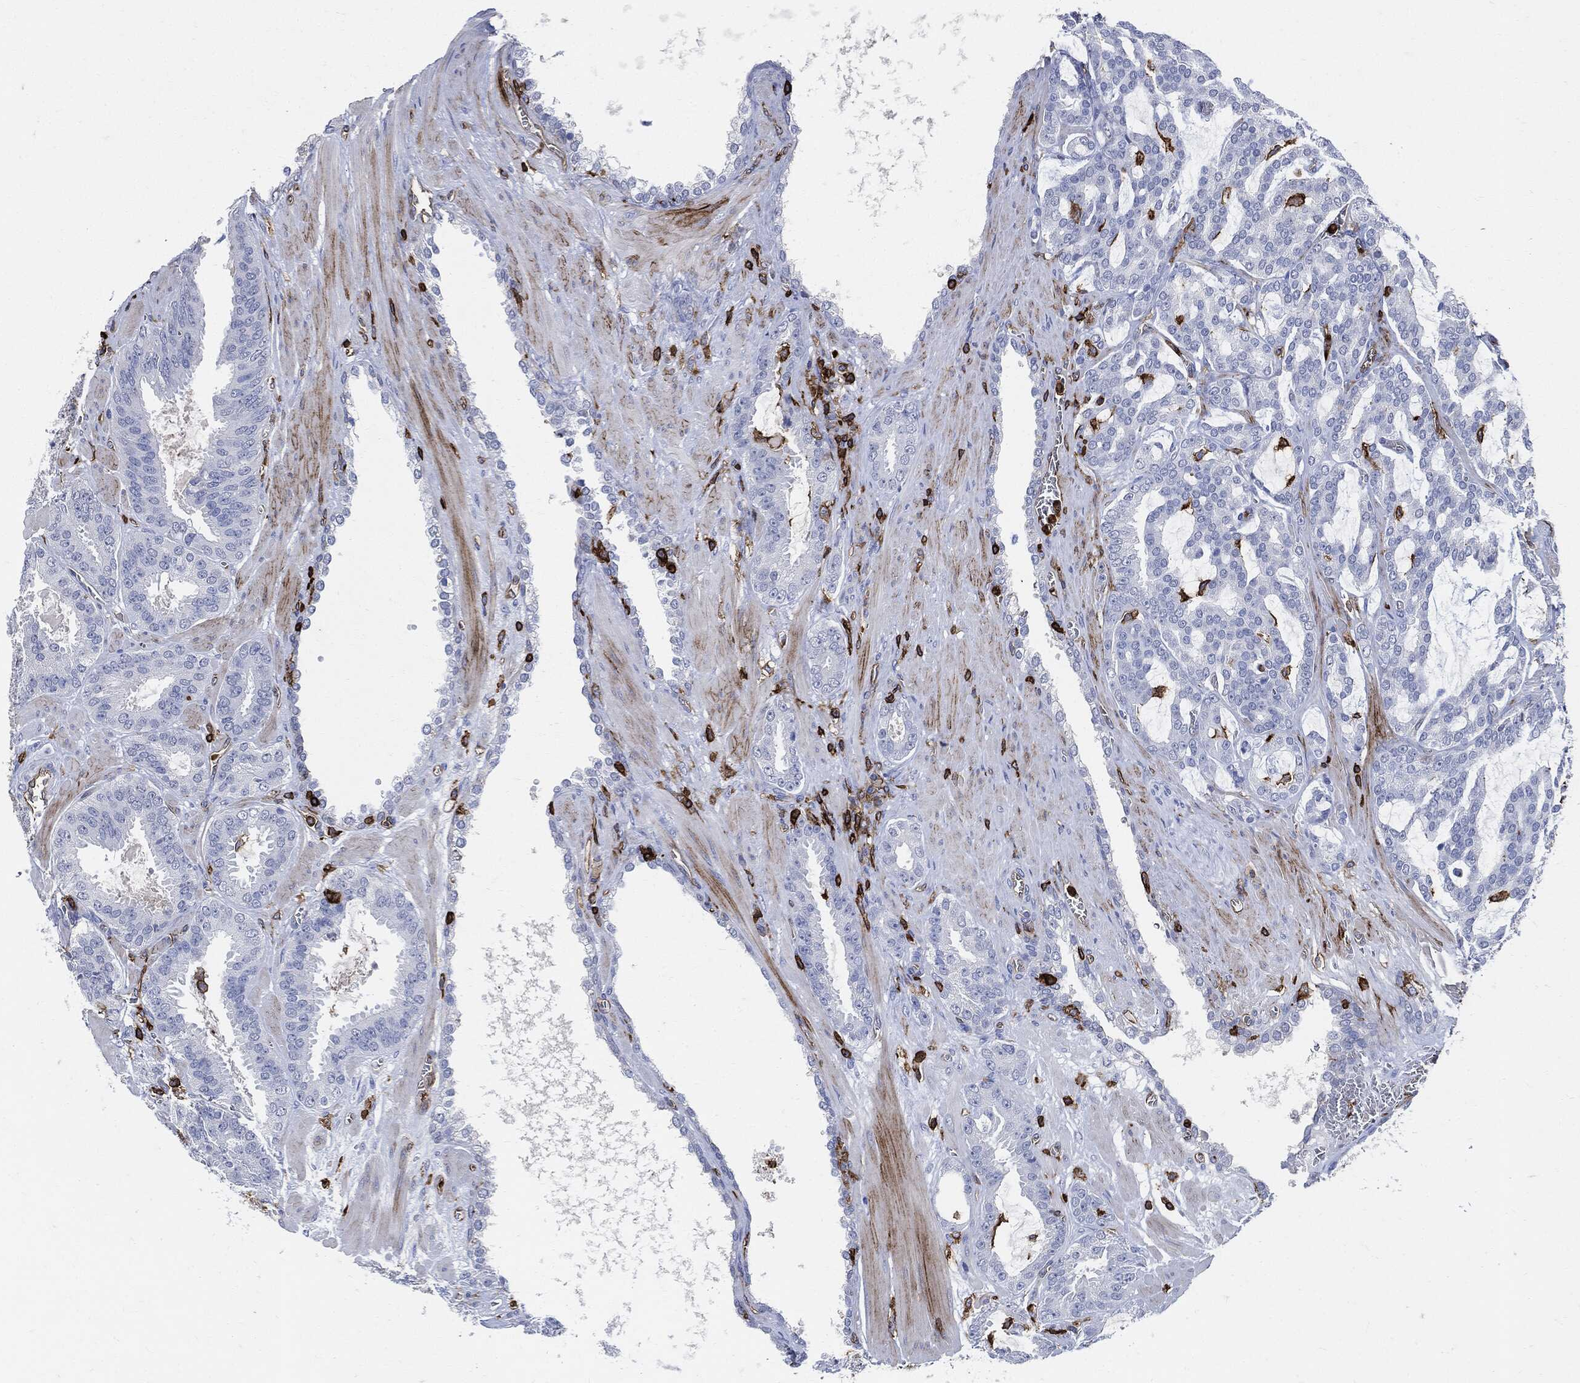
{"staining": {"intensity": "negative", "quantity": "none", "location": "none"}, "tissue": "prostate cancer", "cell_type": "Tumor cells", "image_type": "cancer", "snomed": [{"axis": "morphology", "description": "Adenocarcinoma, NOS"}, {"axis": "topography", "description": "Prostate"}], "caption": "A high-resolution histopathology image shows IHC staining of adenocarcinoma (prostate), which reveals no significant staining in tumor cells.", "gene": "PTPRC", "patient": {"sex": "male", "age": 67}}